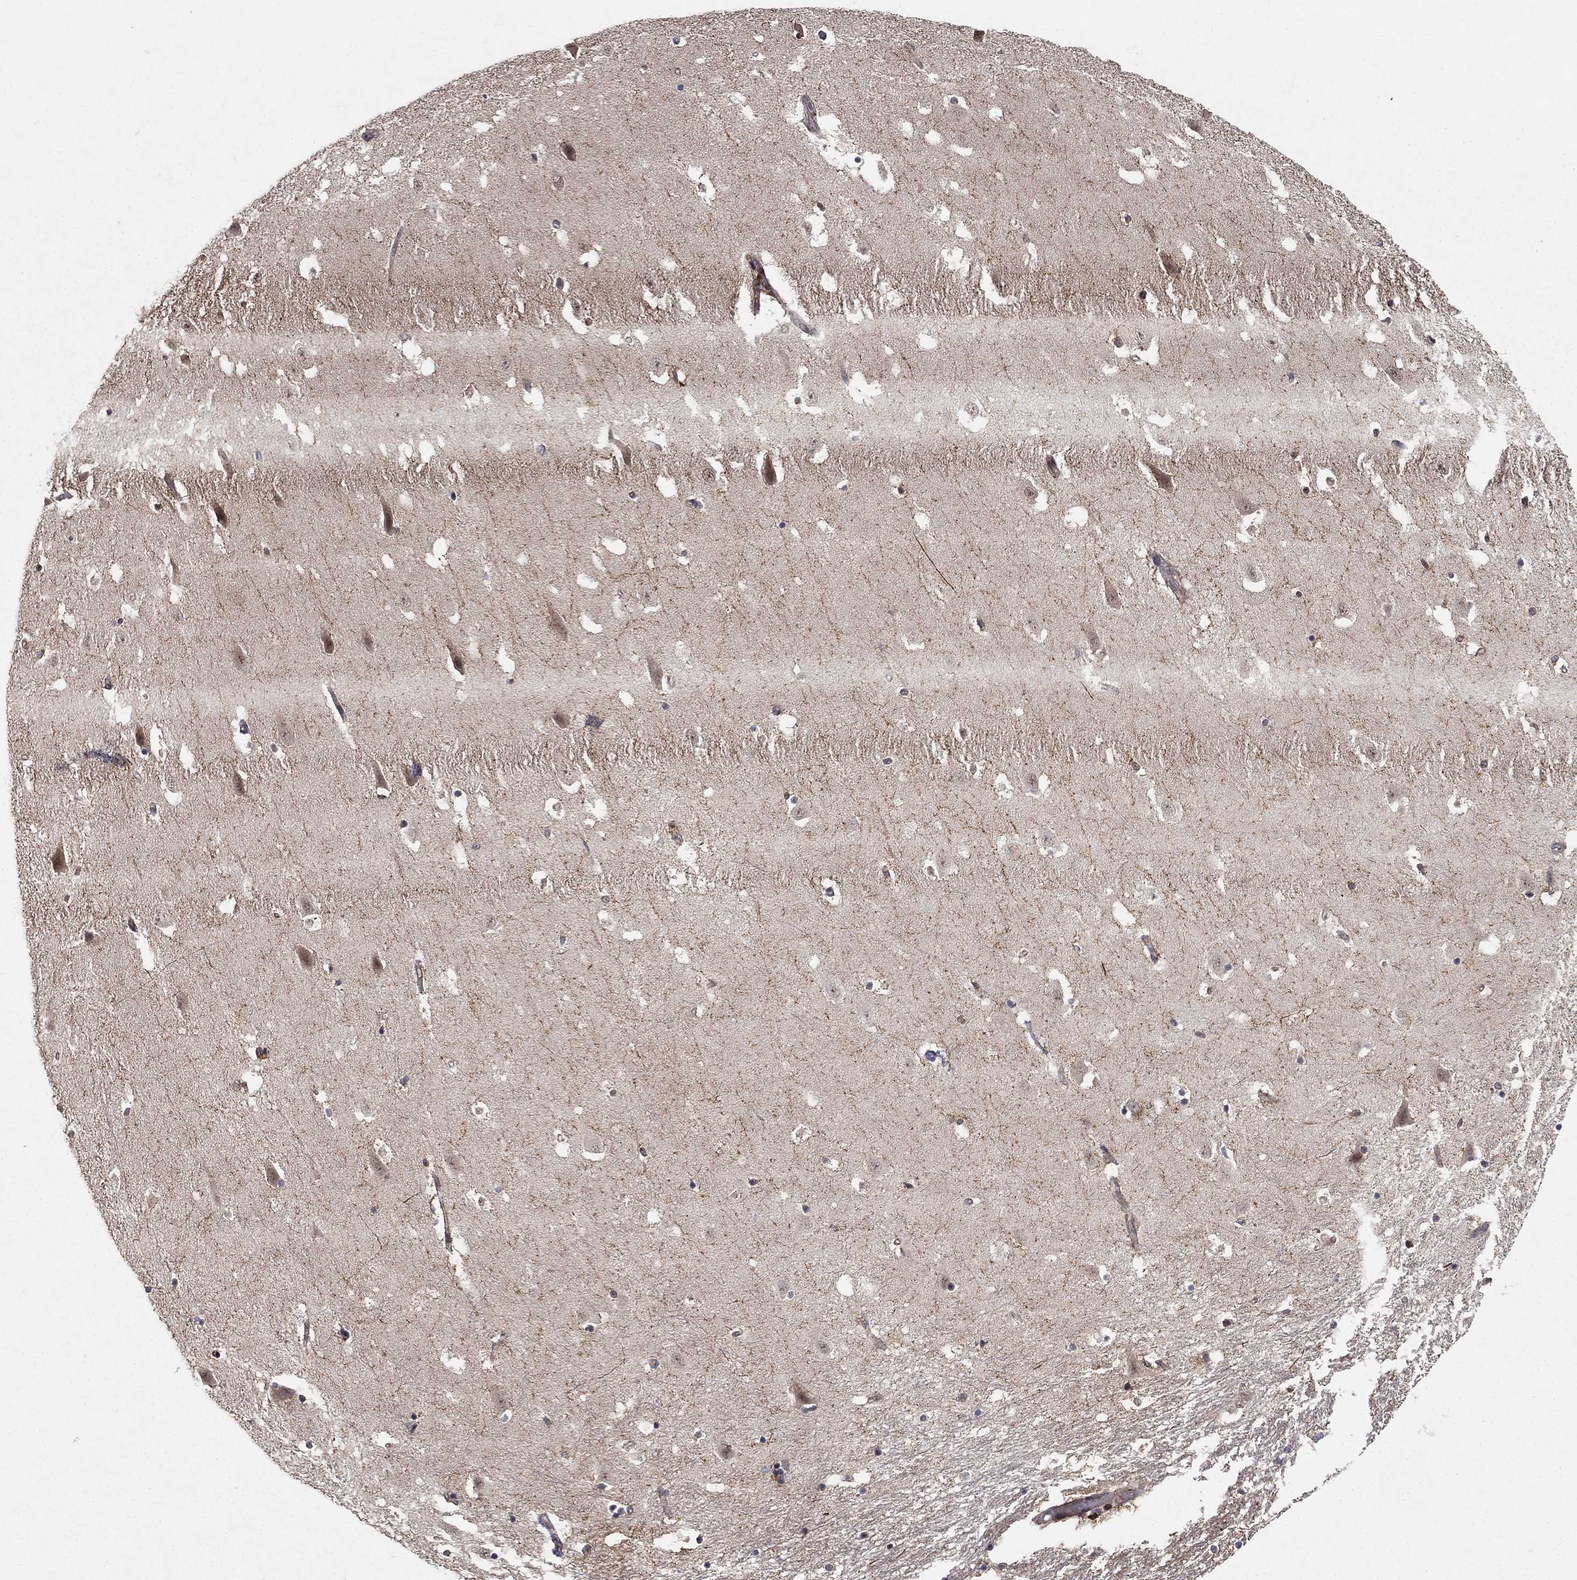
{"staining": {"intensity": "moderate", "quantity": "<25%", "location": "nuclear"}, "tissue": "hippocampus", "cell_type": "Glial cells", "image_type": "normal", "snomed": [{"axis": "morphology", "description": "Normal tissue, NOS"}, {"axis": "topography", "description": "Hippocampus"}], "caption": "Glial cells demonstrate low levels of moderate nuclear positivity in approximately <25% of cells in normal hippocampus. The staining is performed using DAB brown chromogen to label protein expression. The nuclei are counter-stained blue using hematoxylin.", "gene": "CCDC66", "patient": {"sex": "male", "age": 49}}